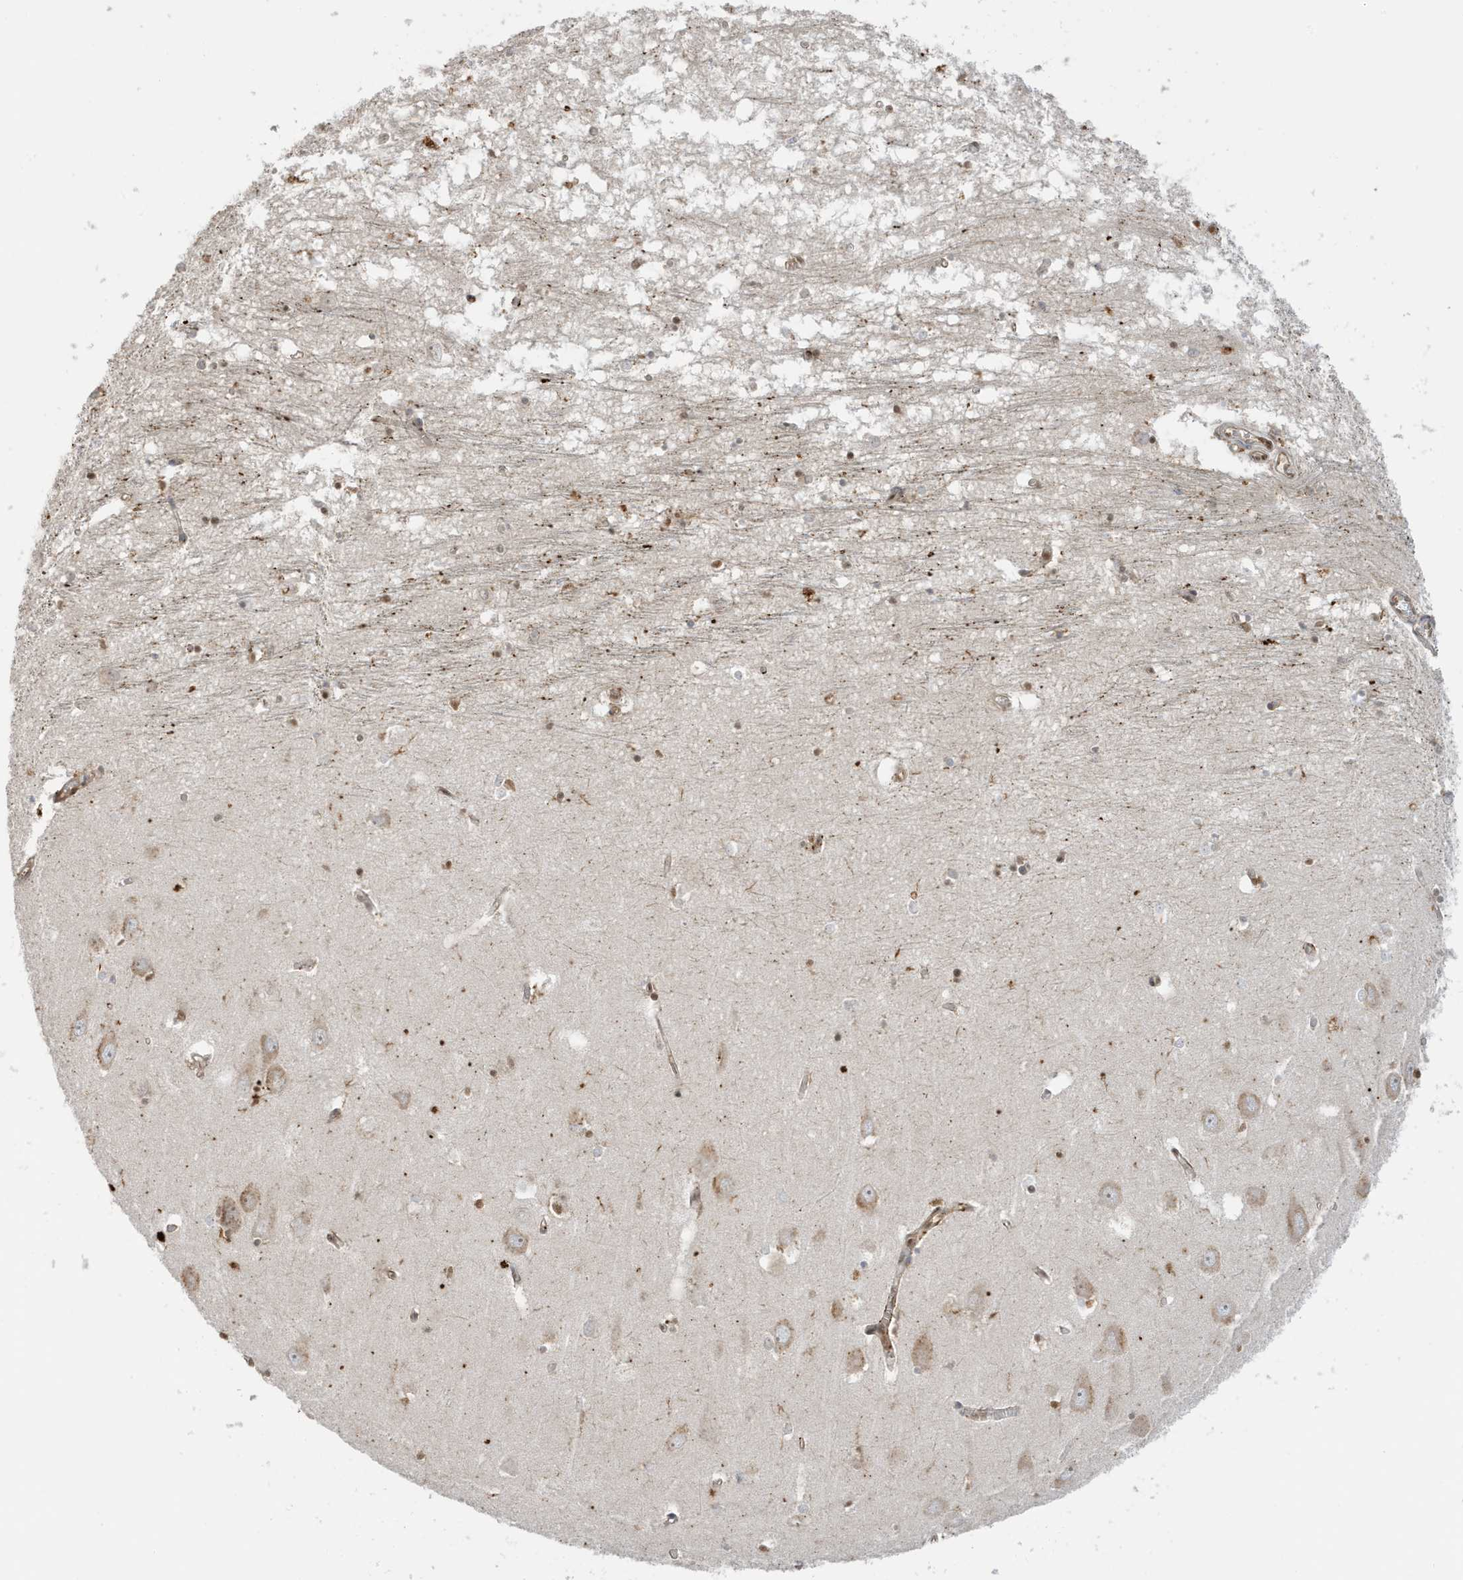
{"staining": {"intensity": "negative", "quantity": "none", "location": "none"}, "tissue": "hippocampus", "cell_type": "Glial cells", "image_type": "normal", "snomed": [{"axis": "morphology", "description": "Normal tissue, NOS"}, {"axis": "topography", "description": "Hippocampus"}], "caption": "This is an immunohistochemistry histopathology image of normal human hippocampus. There is no positivity in glial cells.", "gene": "ZBTB41", "patient": {"sex": "male", "age": 70}}